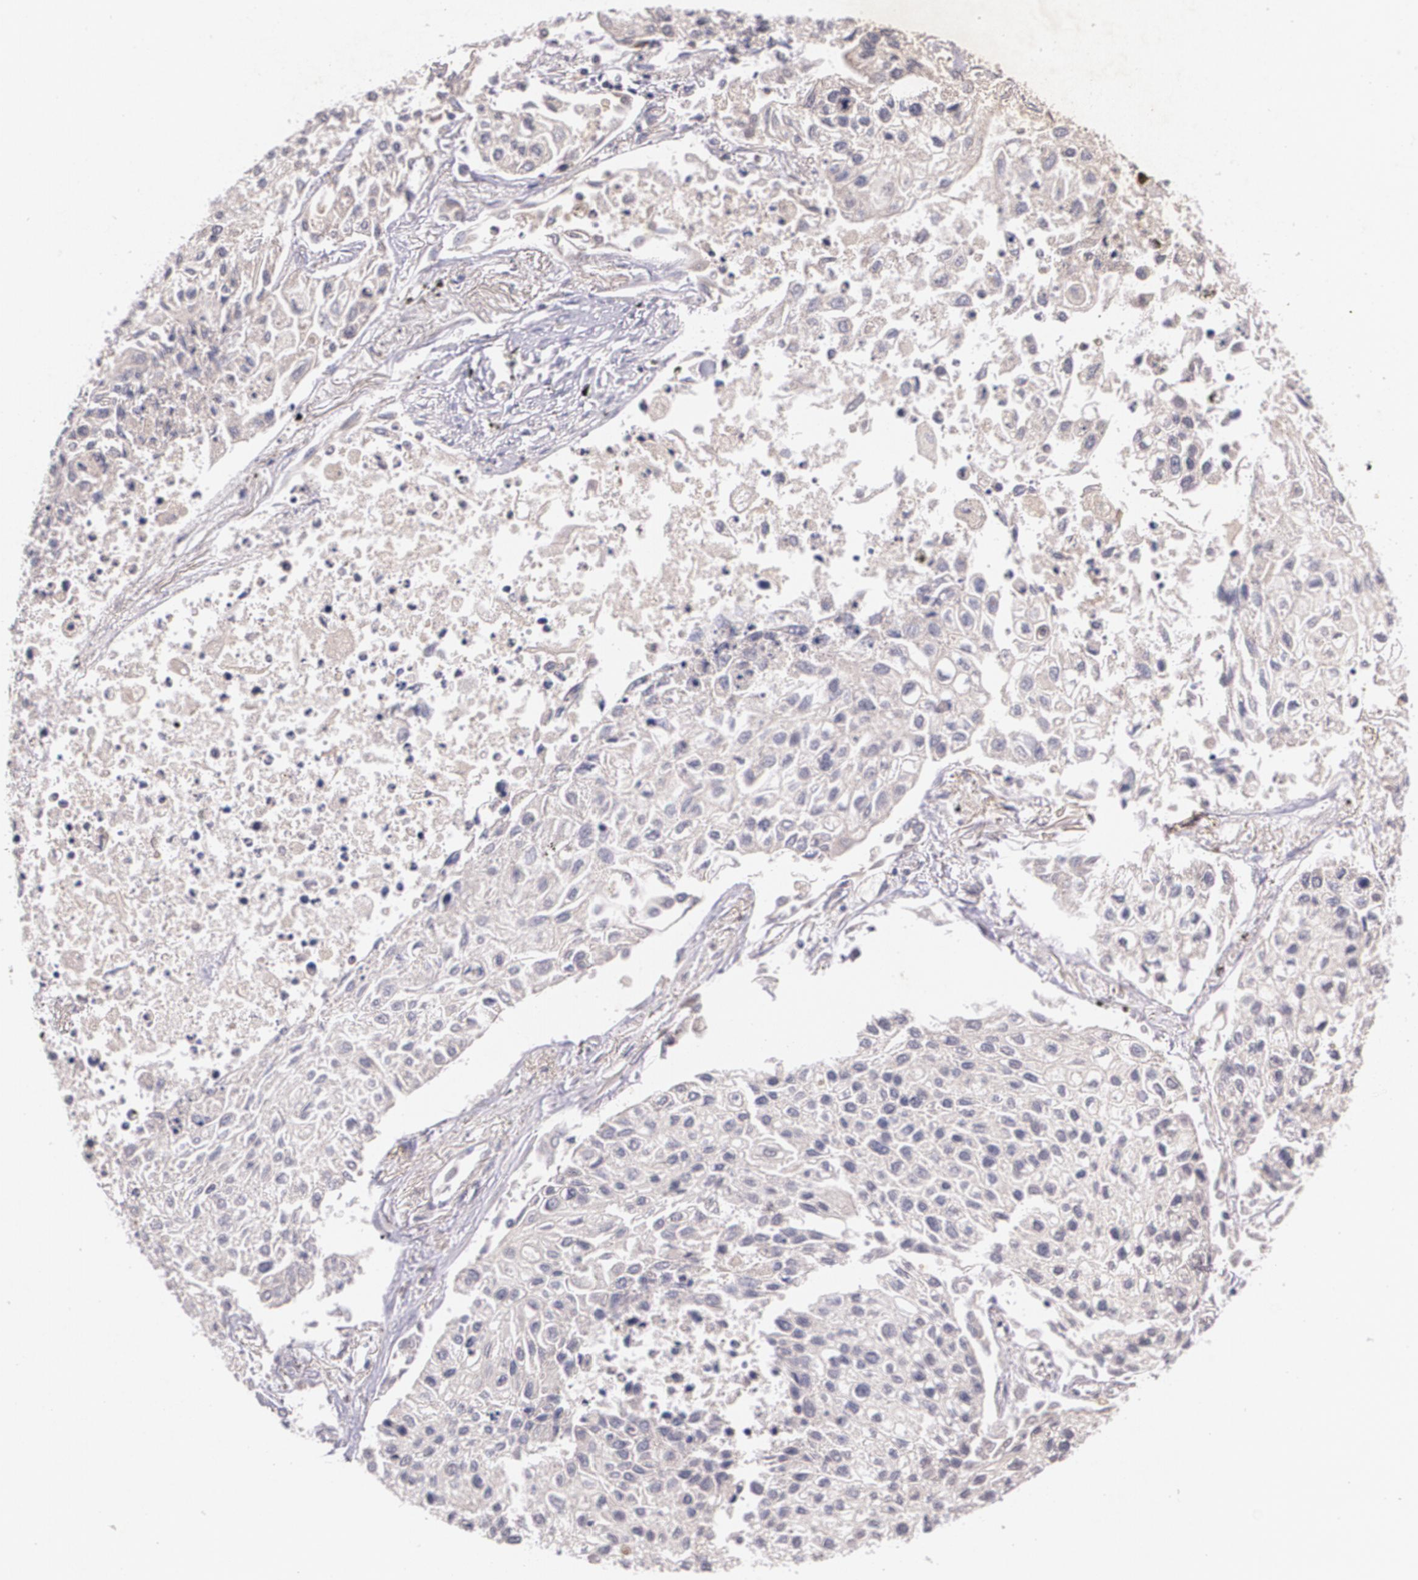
{"staining": {"intensity": "negative", "quantity": "none", "location": "none"}, "tissue": "lung cancer", "cell_type": "Tumor cells", "image_type": "cancer", "snomed": [{"axis": "morphology", "description": "Squamous cell carcinoma, NOS"}, {"axis": "topography", "description": "Lung"}], "caption": "A high-resolution histopathology image shows immunohistochemistry staining of squamous cell carcinoma (lung), which shows no significant positivity in tumor cells.", "gene": "TM4SF1", "patient": {"sex": "male", "age": 75}}